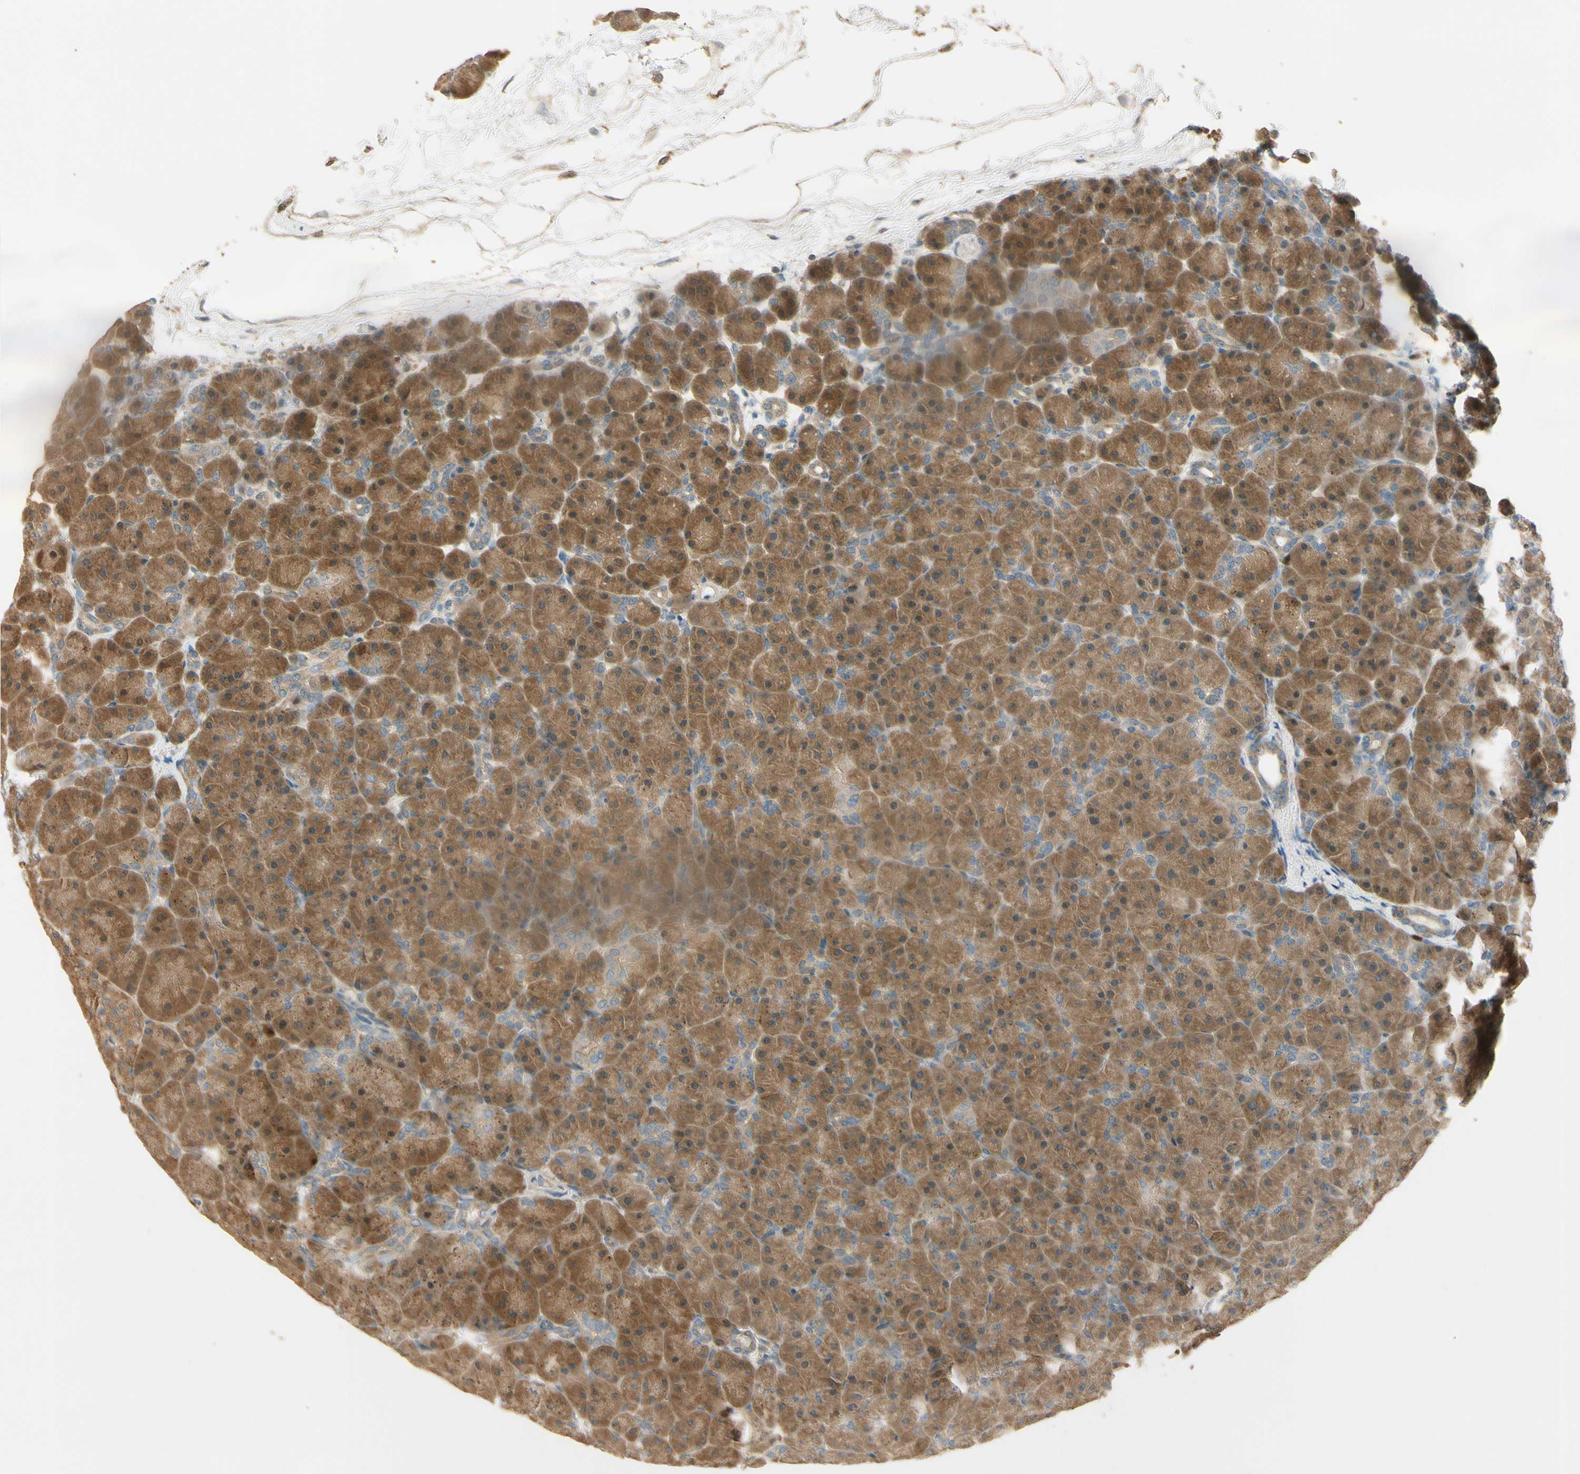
{"staining": {"intensity": "moderate", "quantity": ">75%", "location": "cytoplasmic/membranous"}, "tissue": "pancreas", "cell_type": "Exocrine glandular cells", "image_type": "normal", "snomed": [{"axis": "morphology", "description": "Normal tissue, NOS"}, {"axis": "topography", "description": "Pancreas"}], "caption": "Brown immunohistochemical staining in unremarkable pancreas shows moderate cytoplasmic/membranous staining in approximately >75% of exocrine glandular cells.", "gene": "PLXNA1", "patient": {"sex": "male", "age": 66}}